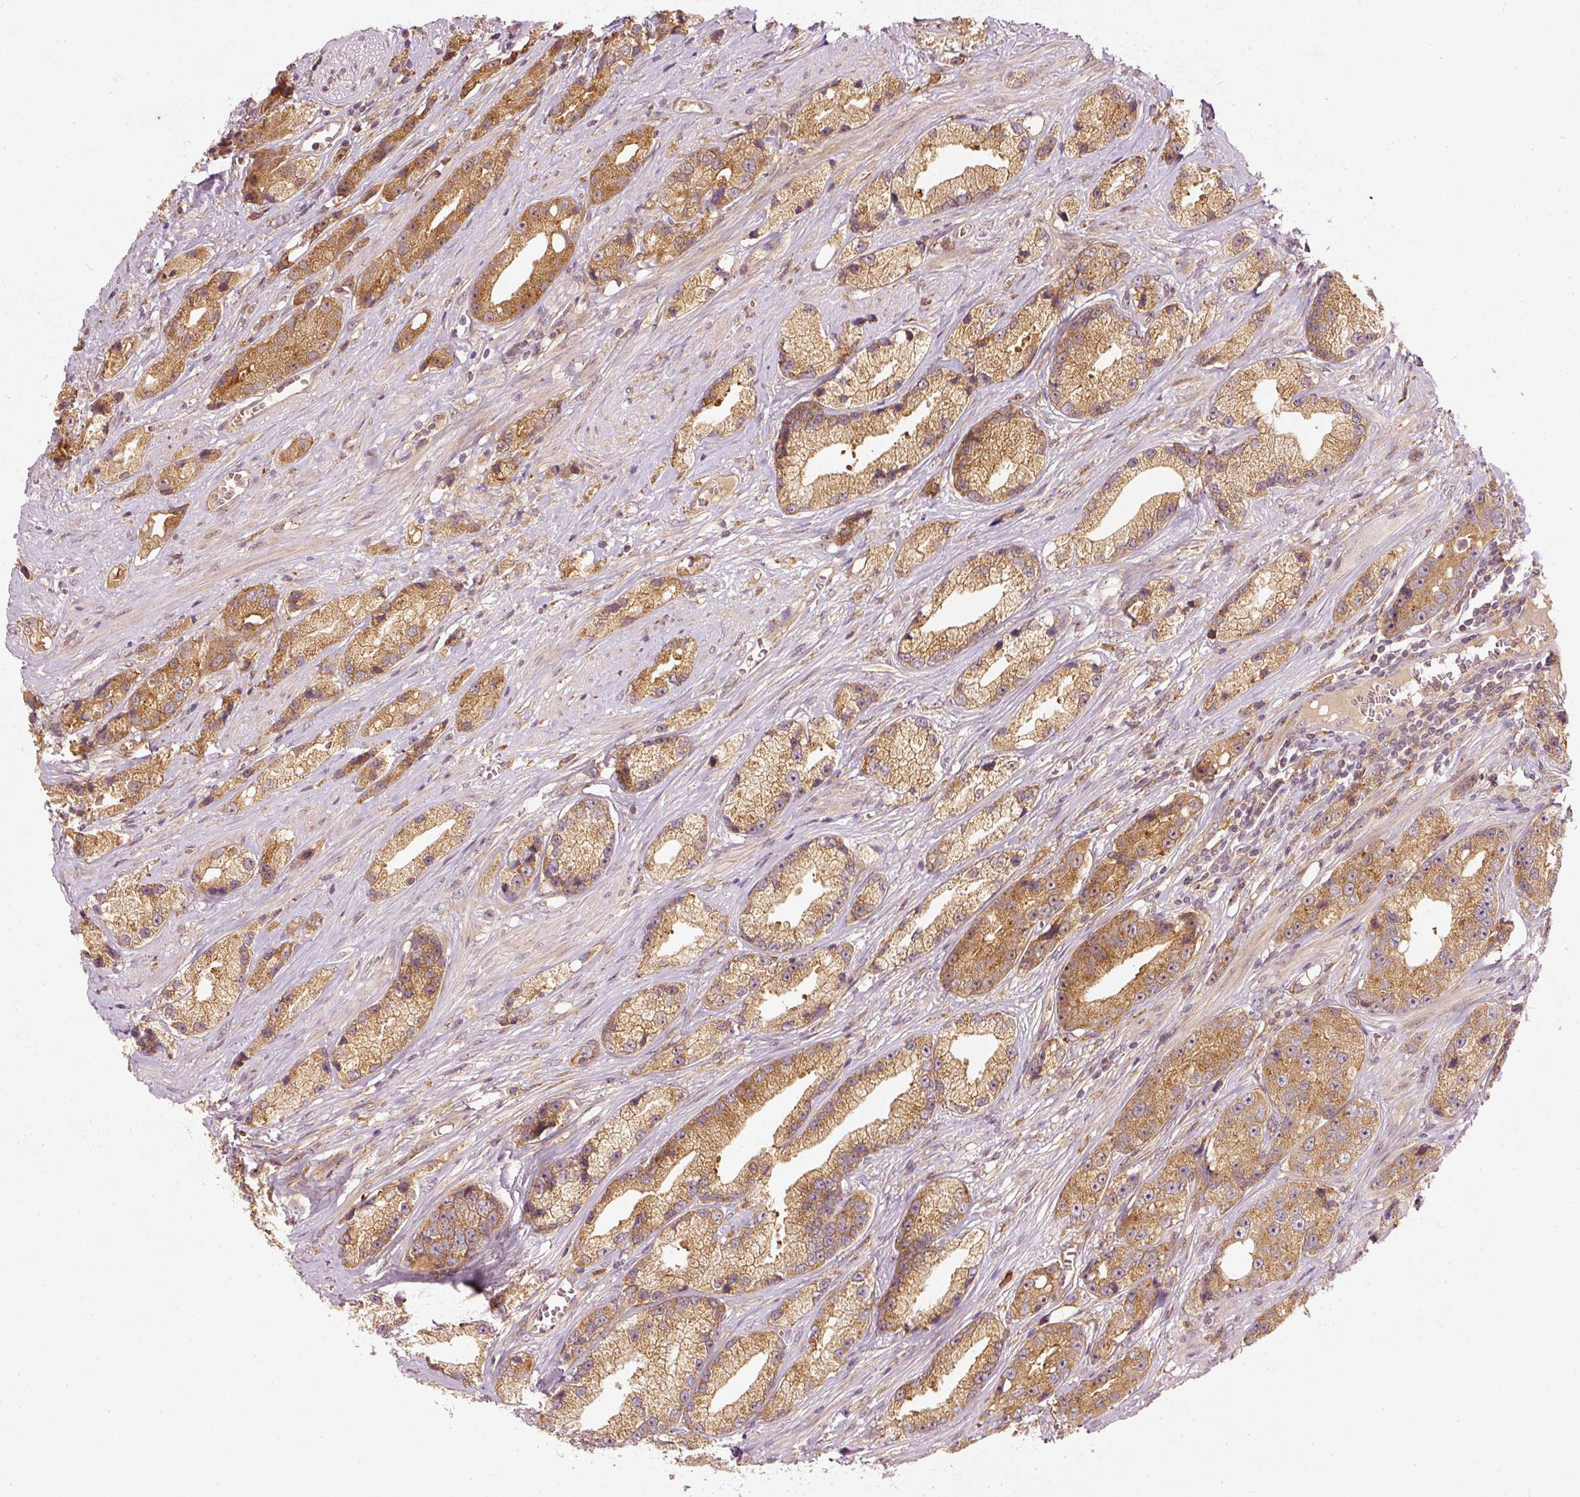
{"staining": {"intensity": "moderate", "quantity": ">75%", "location": "cytoplasmic/membranous"}, "tissue": "prostate cancer", "cell_type": "Tumor cells", "image_type": "cancer", "snomed": [{"axis": "morphology", "description": "Adenocarcinoma, High grade"}, {"axis": "topography", "description": "Prostate"}], "caption": "There is medium levels of moderate cytoplasmic/membranous positivity in tumor cells of adenocarcinoma (high-grade) (prostate), as demonstrated by immunohistochemical staining (brown color).", "gene": "ZNF580", "patient": {"sex": "male", "age": 74}}